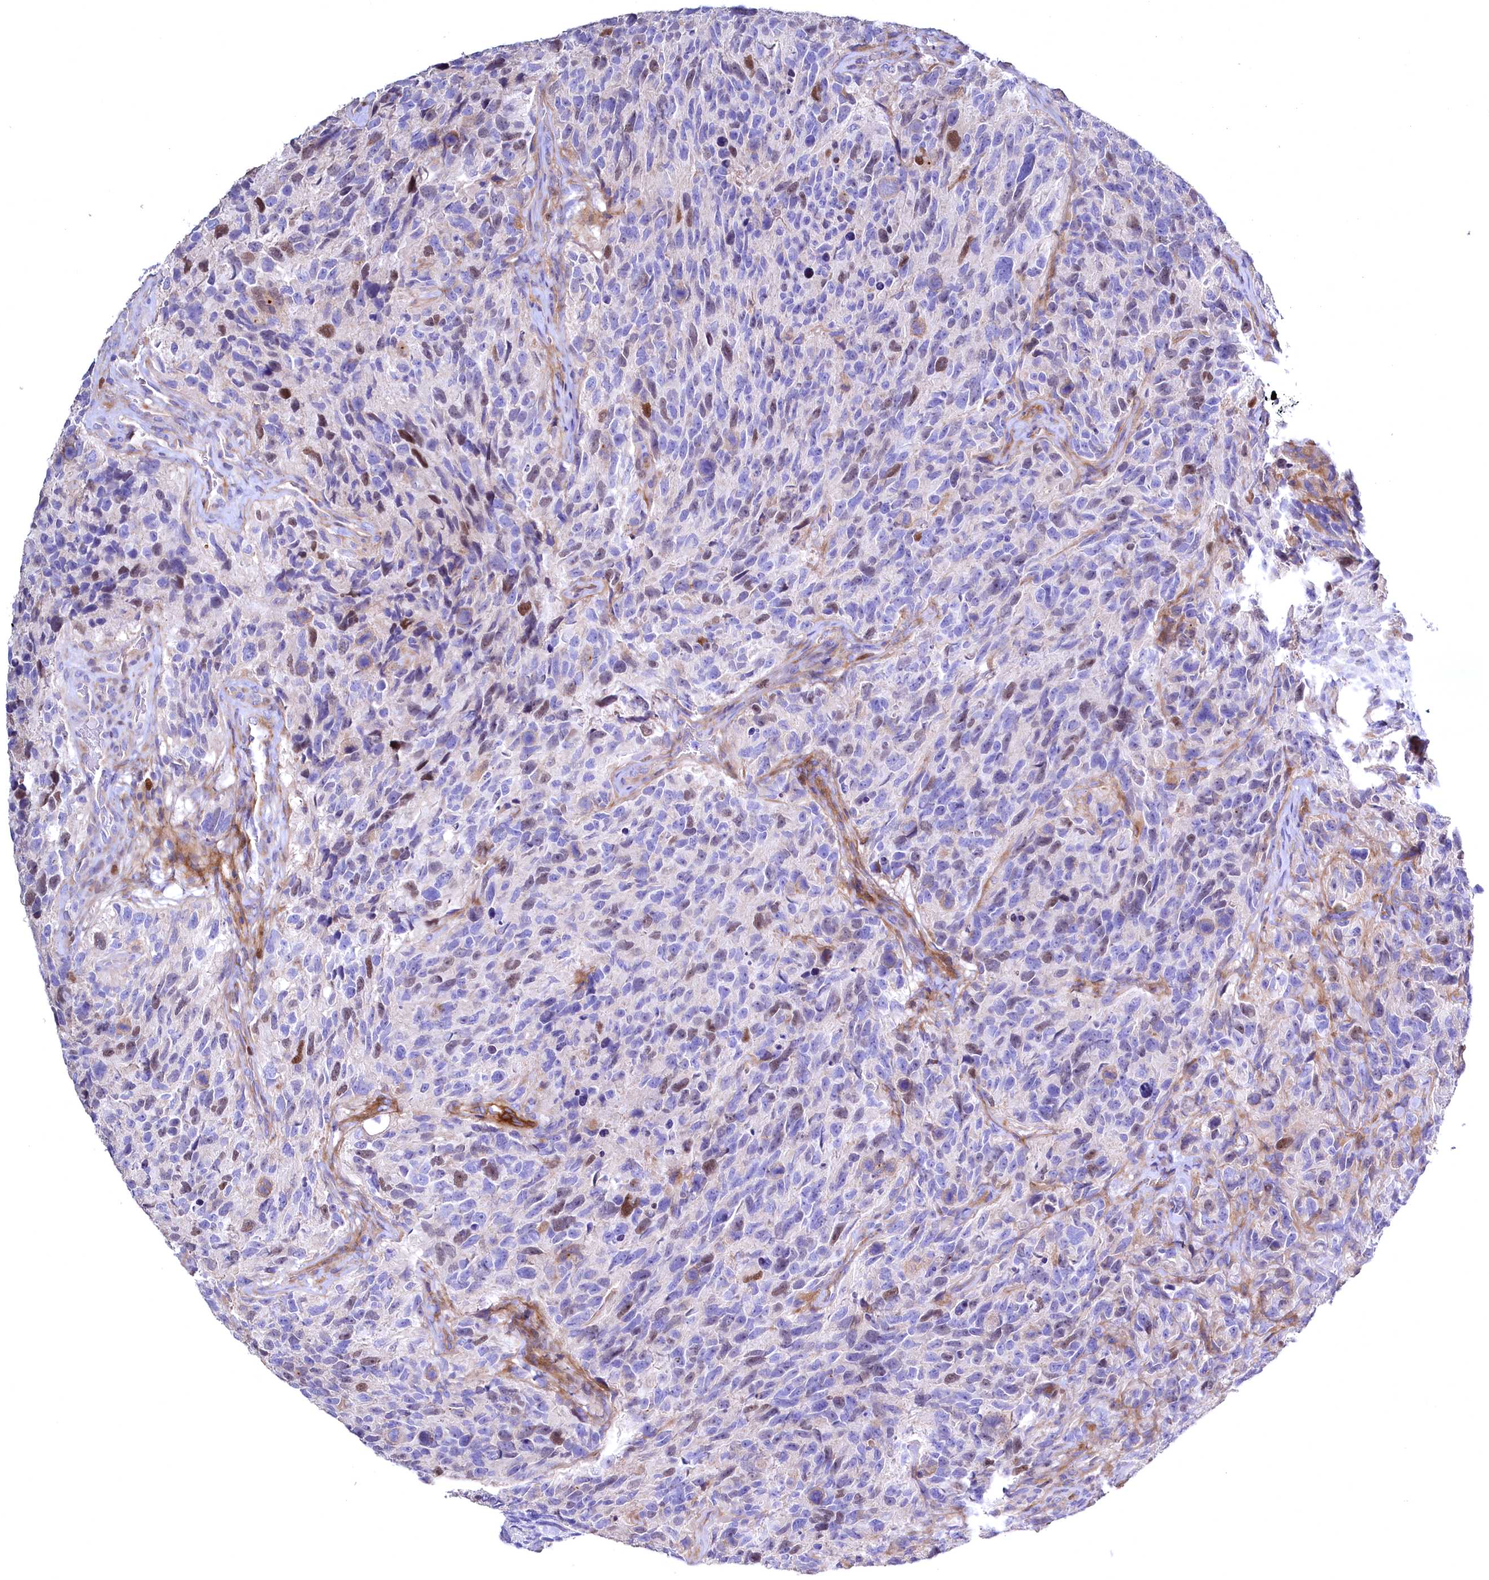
{"staining": {"intensity": "moderate", "quantity": "<25%", "location": "nuclear"}, "tissue": "glioma", "cell_type": "Tumor cells", "image_type": "cancer", "snomed": [{"axis": "morphology", "description": "Glioma, malignant, High grade"}, {"axis": "topography", "description": "Brain"}], "caption": "Moderate nuclear expression for a protein is appreciated in about <25% of tumor cells of high-grade glioma (malignant) using IHC.", "gene": "WNT8A", "patient": {"sex": "male", "age": 69}}